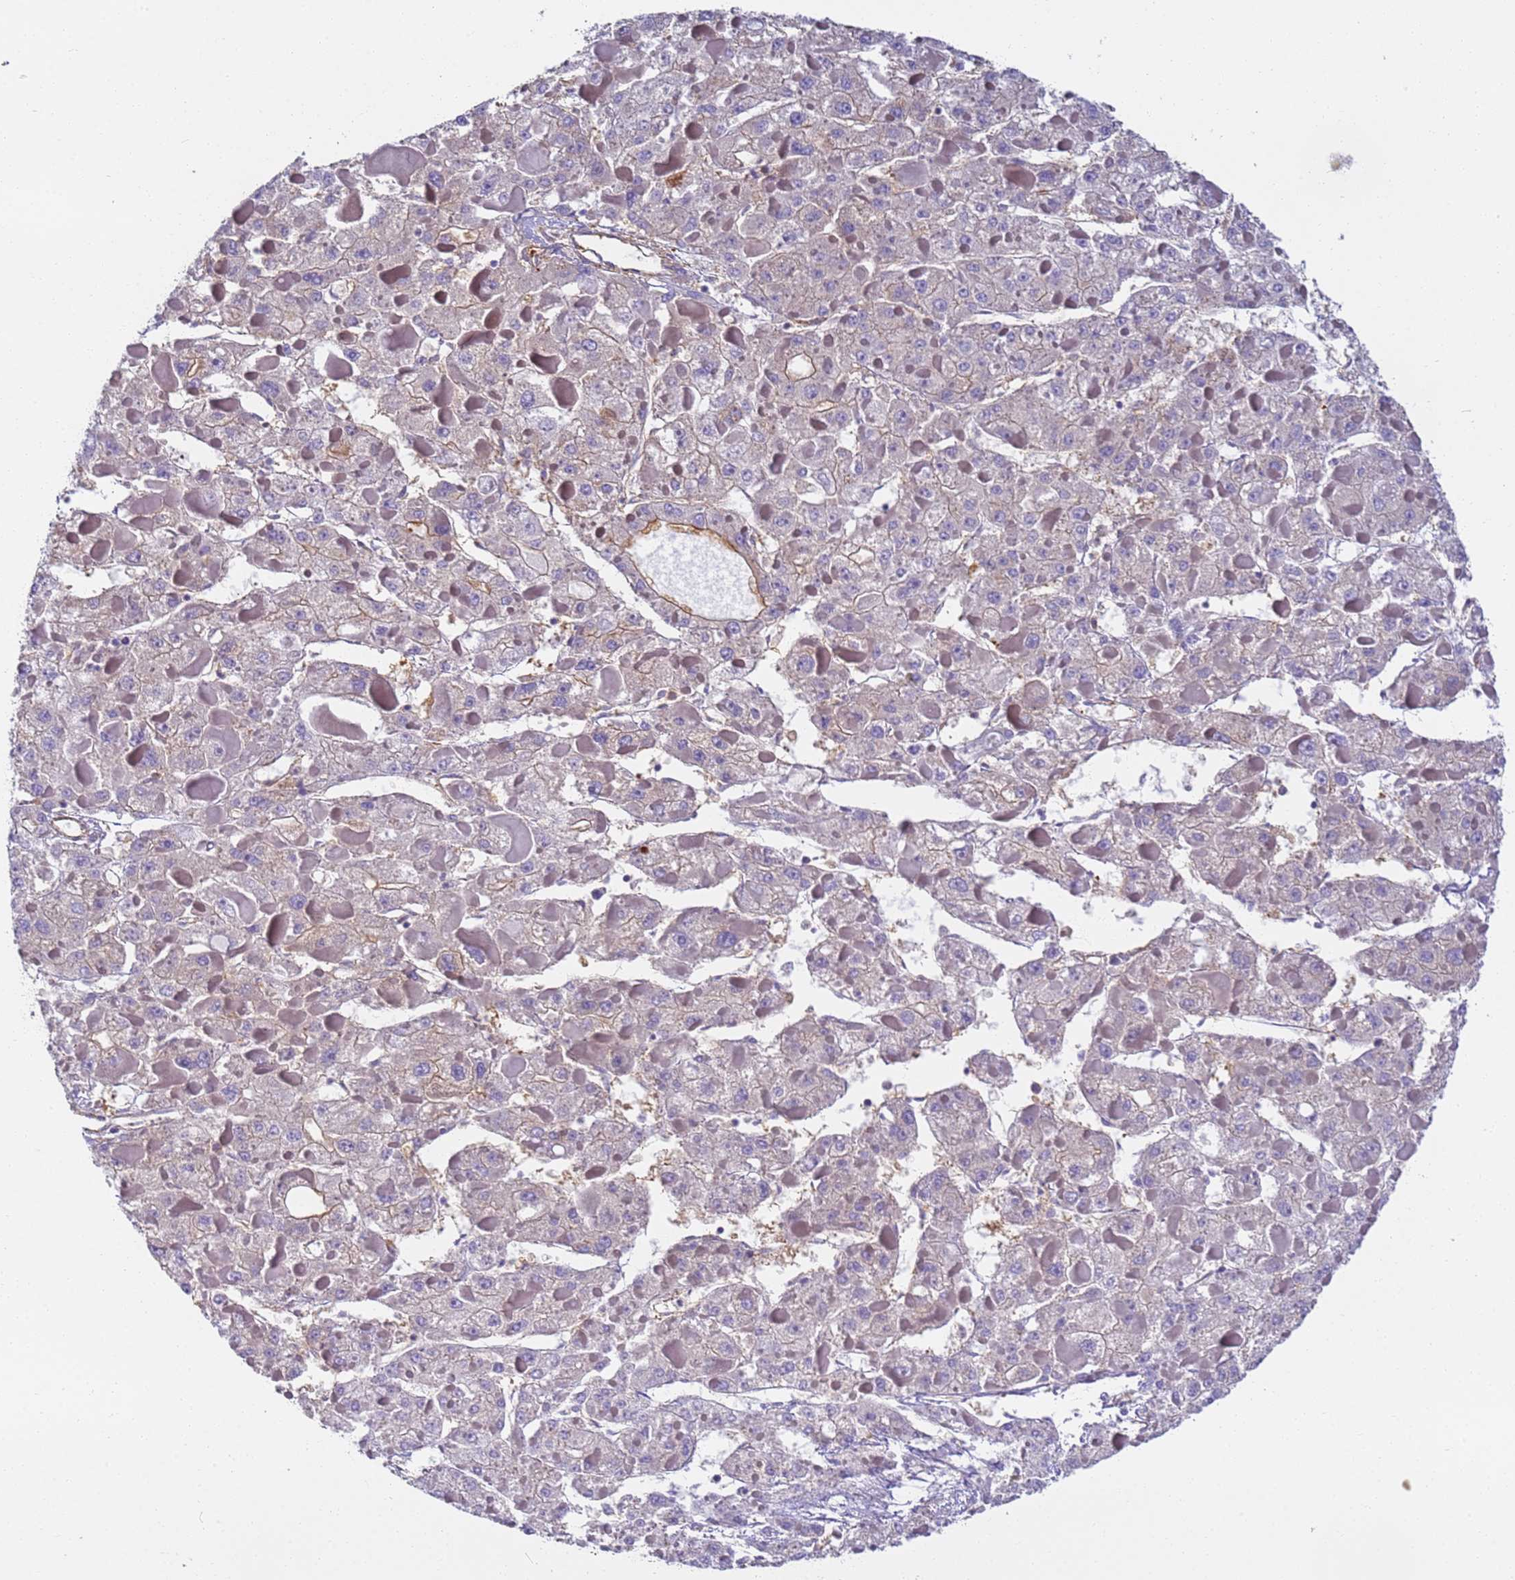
{"staining": {"intensity": "weak", "quantity": "<25%", "location": "cytoplasmic/membranous"}, "tissue": "liver cancer", "cell_type": "Tumor cells", "image_type": "cancer", "snomed": [{"axis": "morphology", "description": "Carcinoma, Hepatocellular, NOS"}, {"axis": "topography", "description": "Liver"}], "caption": "Liver cancer was stained to show a protein in brown. There is no significant positivity in tumor cells.", "gene": "DYNC1I2", "patient": {"sex": "female", "age": 73}}